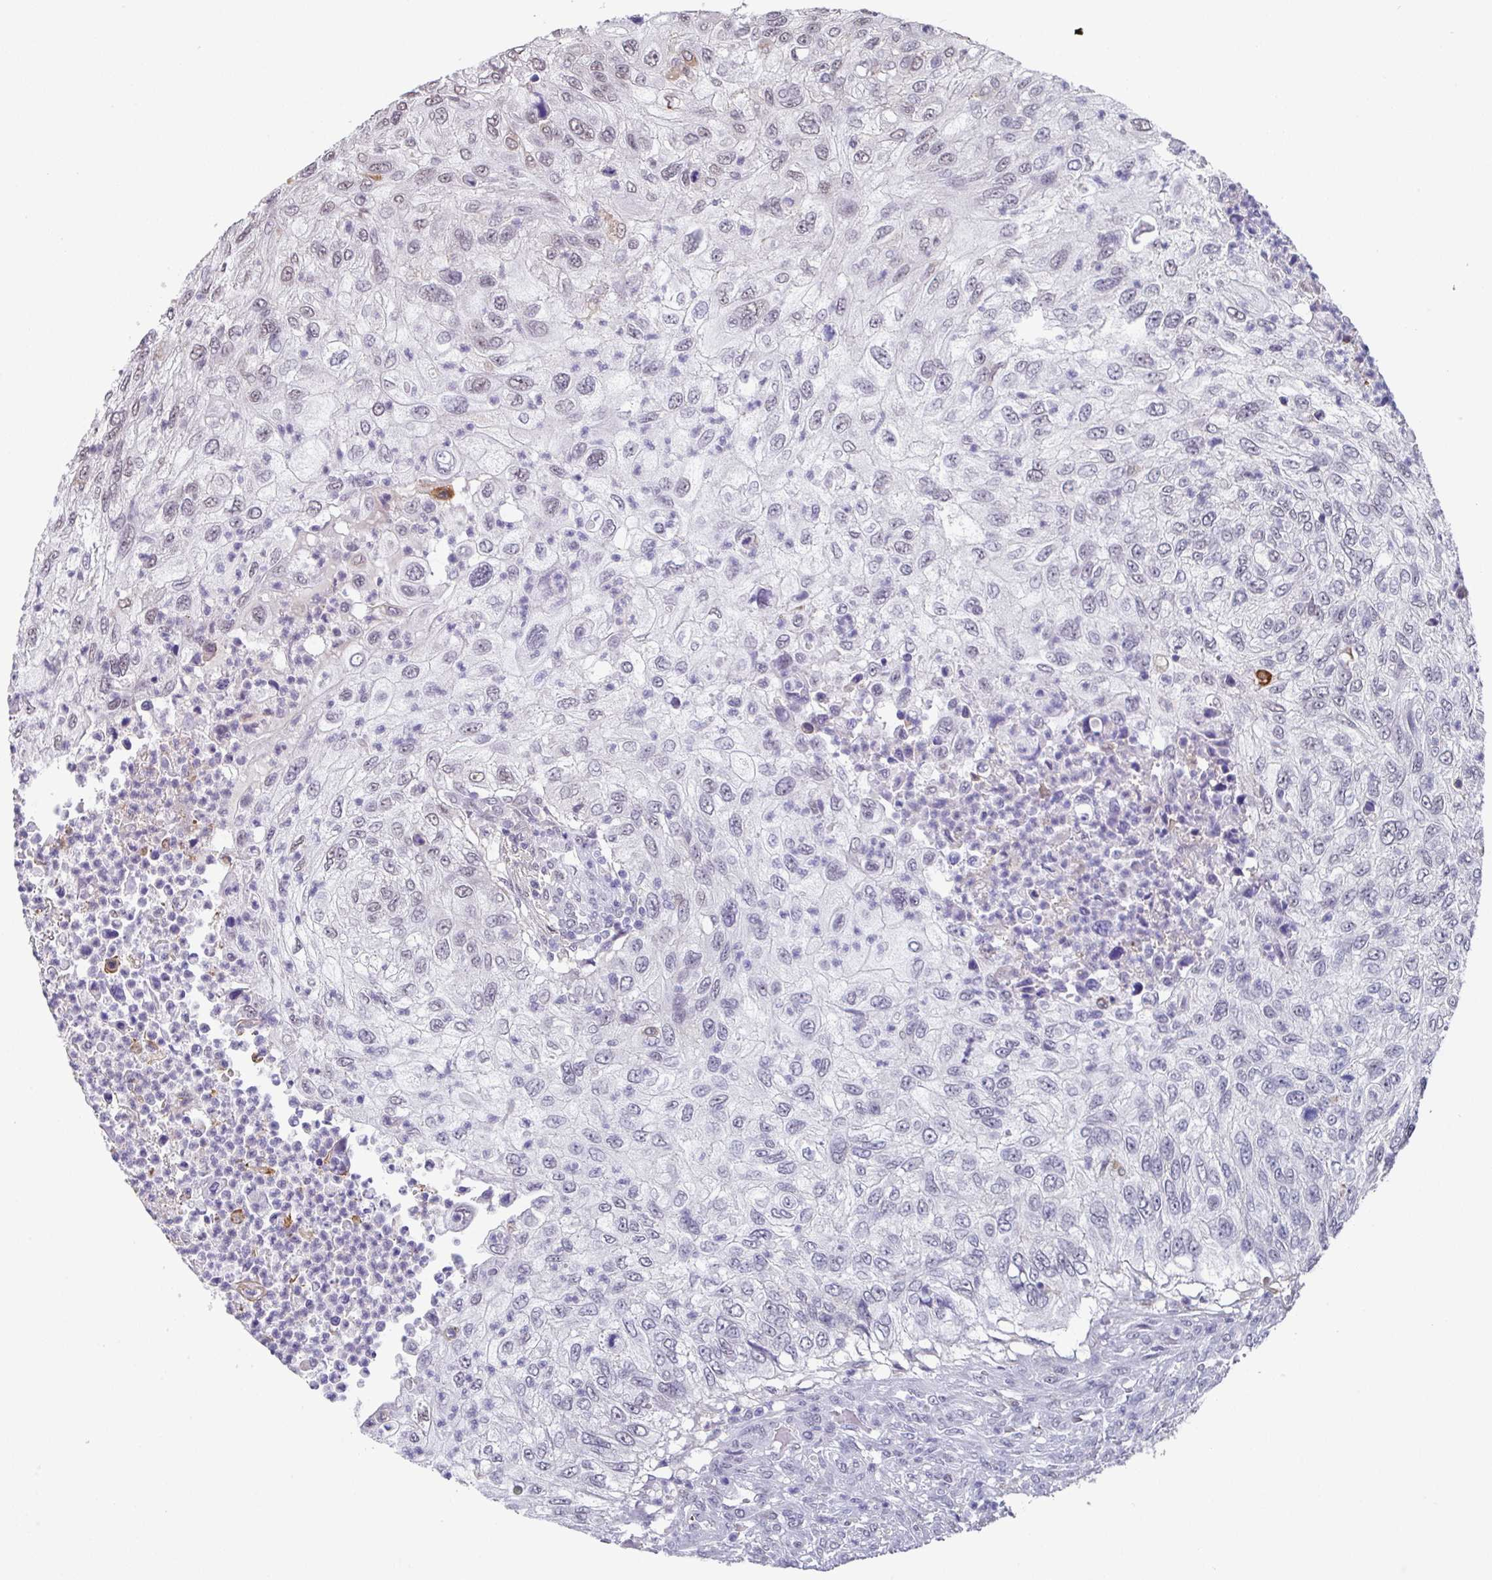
{"staining": {"intensity": "negative", "quantity": "none", "location": "none"}, "tissue": "urothelial cancer", "cell_type": "Tumor cells", "image_type": "cancer", "snomed": [{"axis": "morphology", "description": "Urothelial carcinoma, High grade"}, {"axis": "topography", "description": "Urinary bladder"}], "caption": "Micrograph shows no significant protein positivity in tumor cells of urothelial carcinoma (high-grade). (IHC, brightfield microscopy, high magnification).", "gene": "C1QB", "patient": {"sex": "female", "age": 60}}